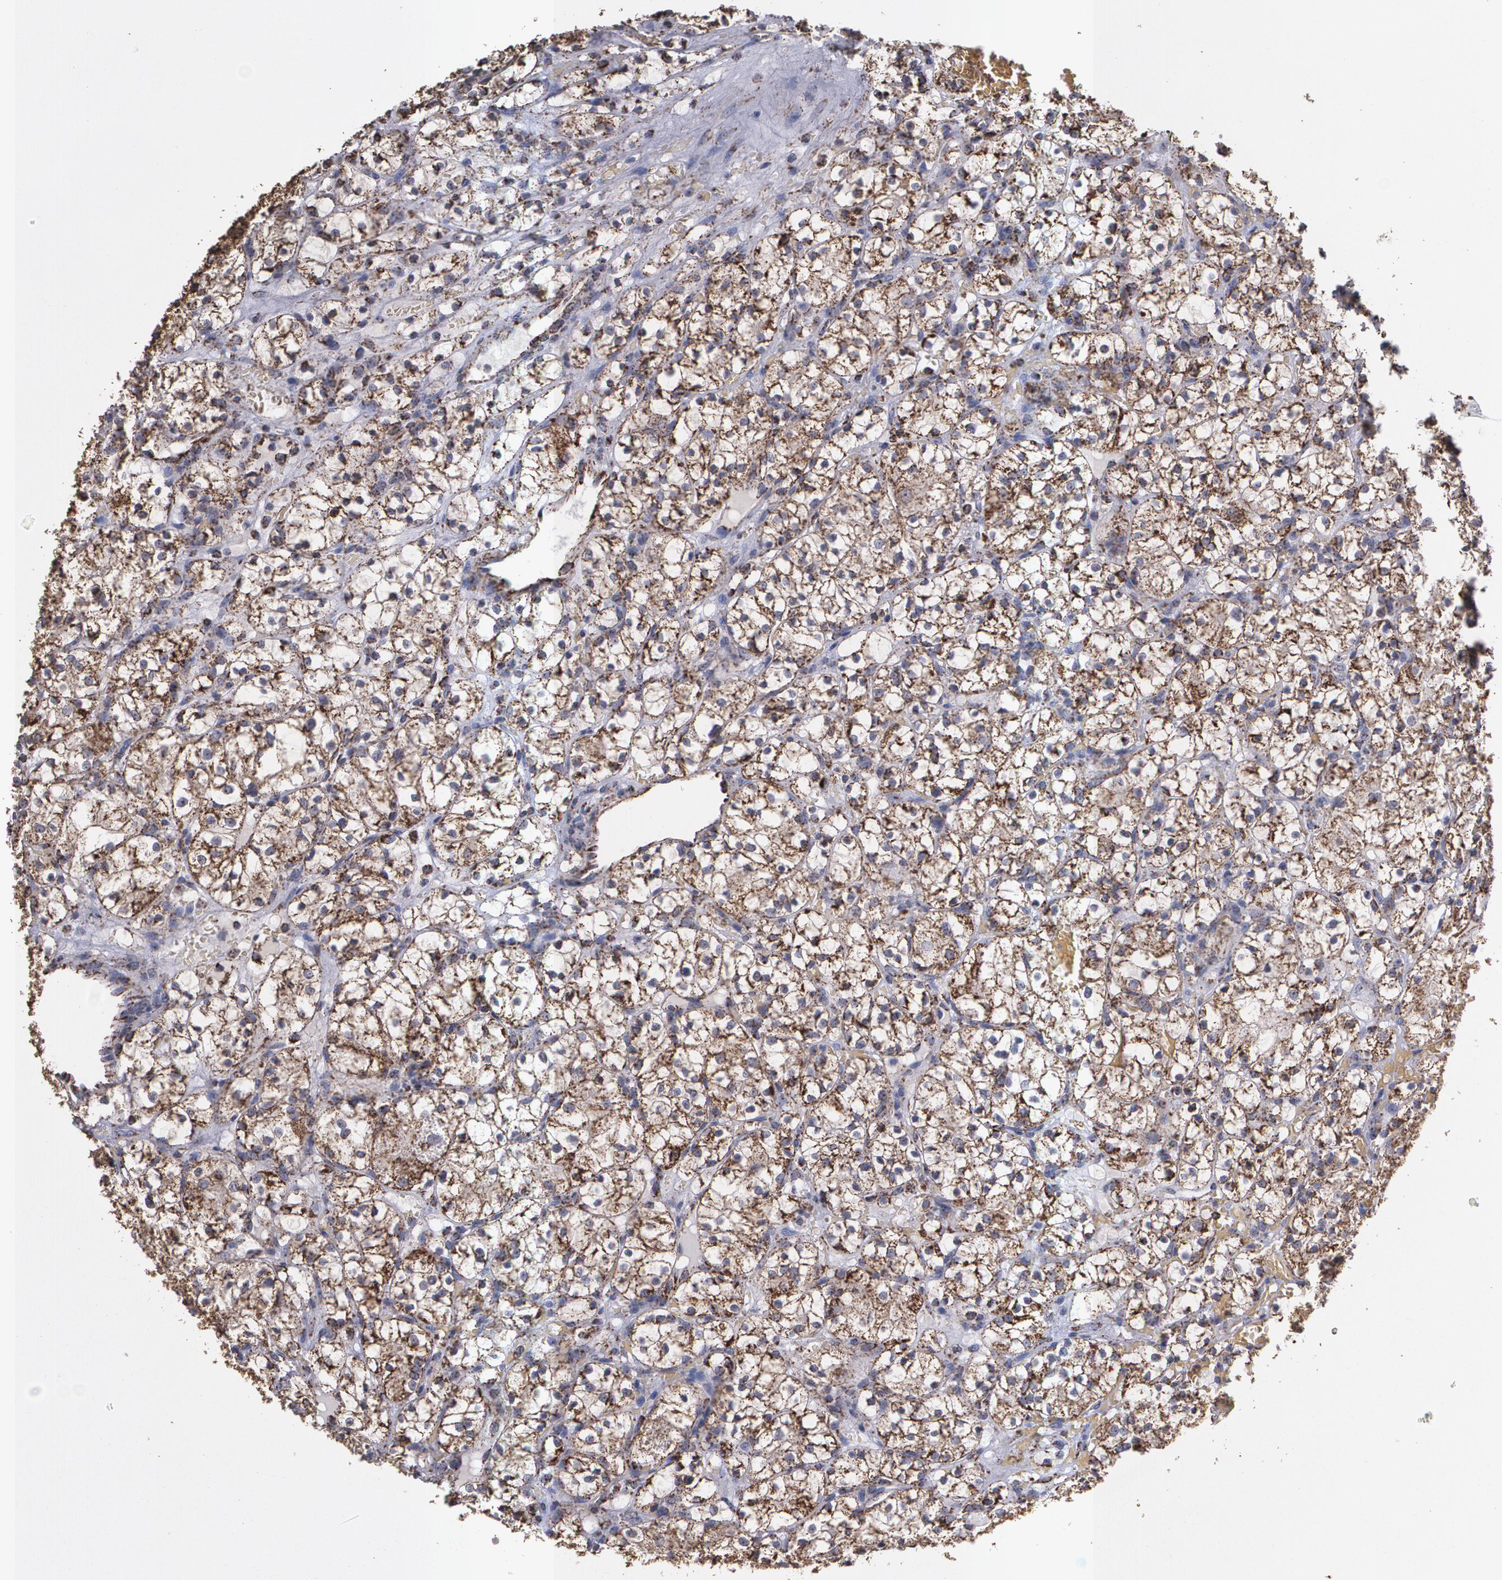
{"staining": {"intensity": "moderate", "quantity": "25%-75%", "location": "cytoplasmic/membranous"}, "tissue": "renal cancer", "cell_type": "Tumor cells", "image_type": "cancer", "snomed": [{"axis": "morphology", "description": "Adenocarcinoma, NOS"}, {"axis": "topography", "description": "Kidney"}], "caption": "Immunohistochemistry (IHC) micrograph of renal cancer stained for a protein (brown), which demonstrates medium levels of moderate cytoplasmic/membranous staining in approximately 25%-75% of tumor cells.", "gene": "HSPD1", "patient": {"sex": "female", "age": 60}}